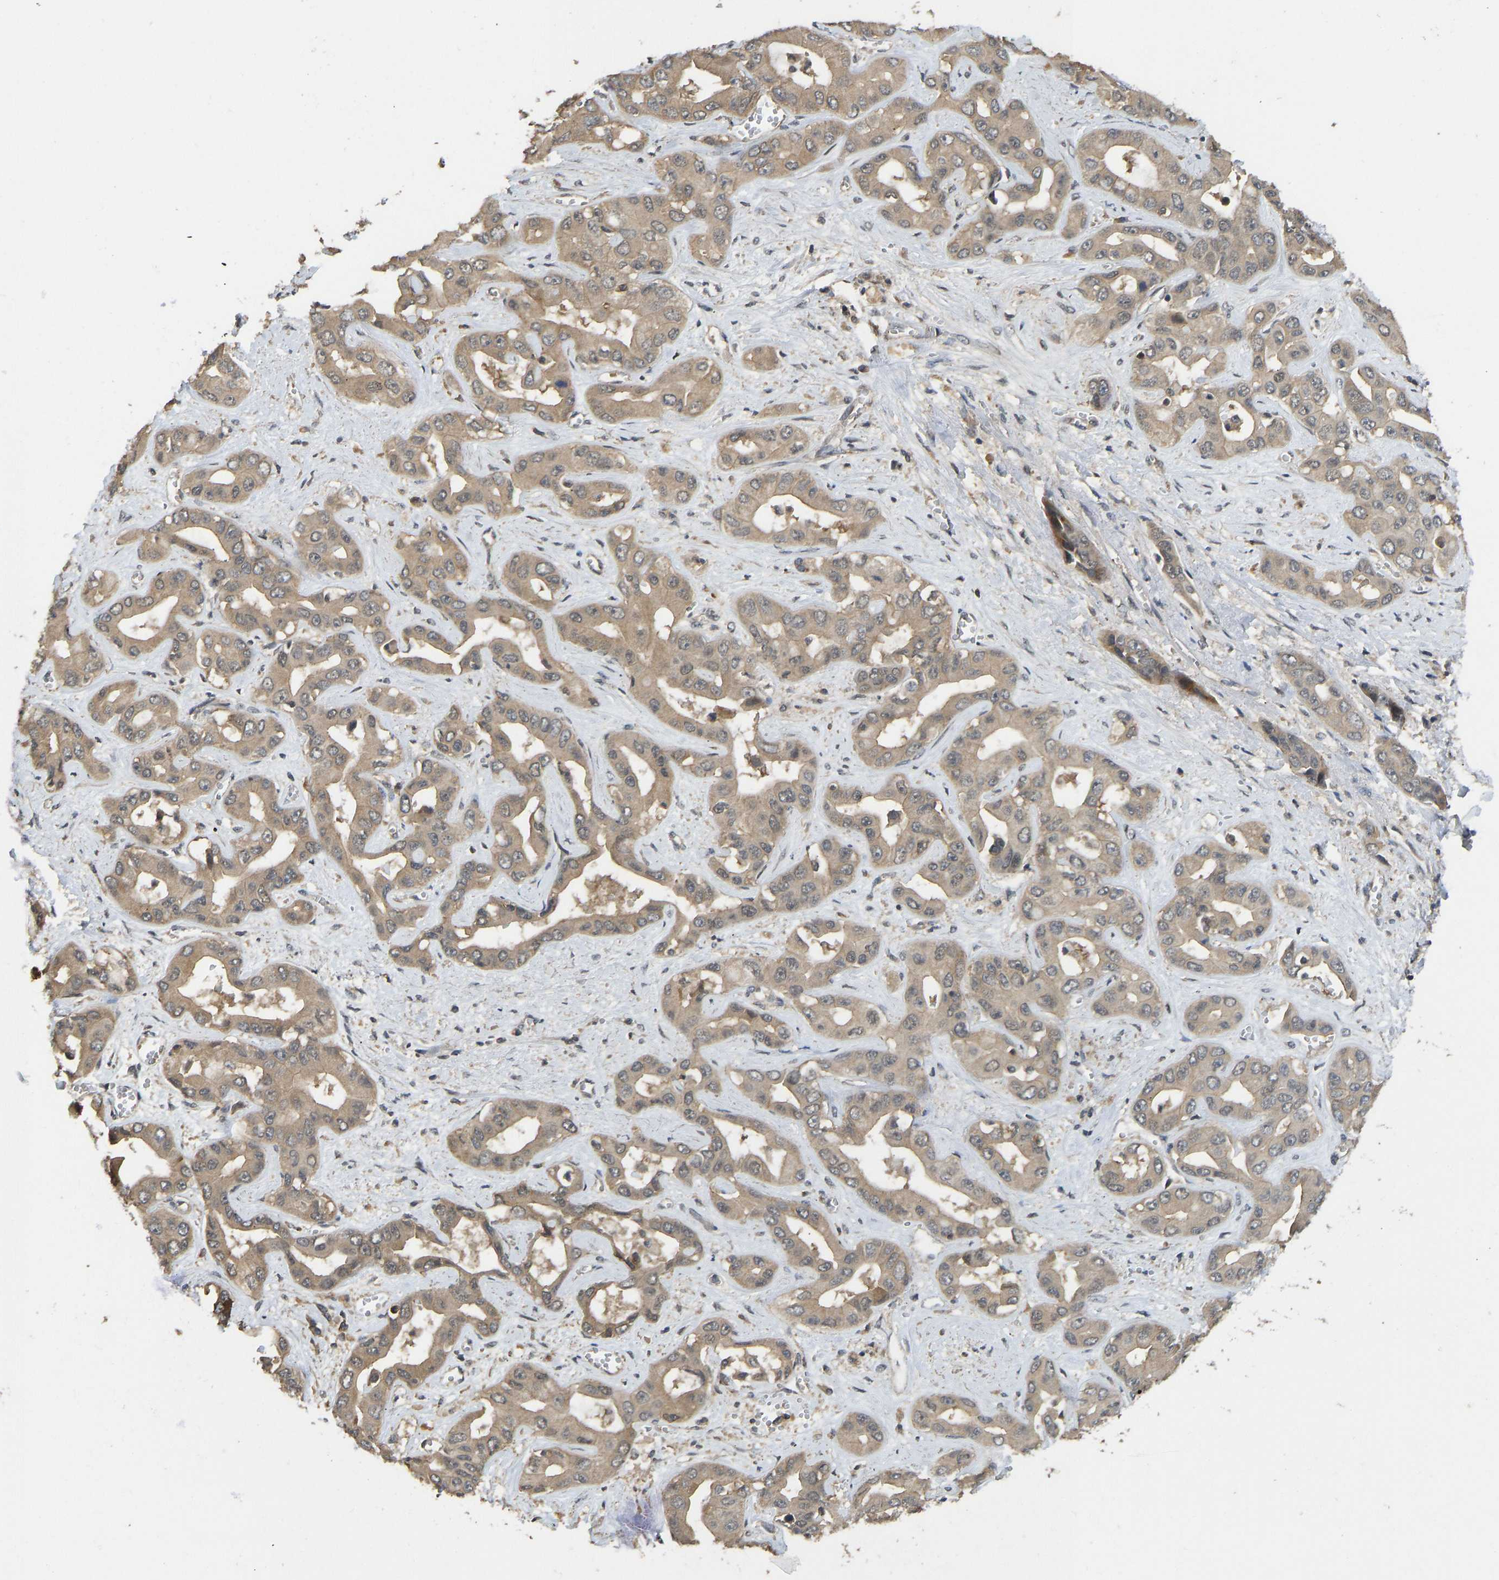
{"staining": {"intensity": "moderate", "quantity": ">75%", "location": "cytoplasmic/membranous"}, "tissue": "liver cancer", "cell_type": "Tumor cells", "image_type": "cancer", "snomed": [{"axis": "morphology", "description": "Cholangiocarcinoma"}, {"axis": "topography", "description": "Liver"}], "caption": "IHC micrograph of human liver cancer (cholangiocarcinoma) stained for a protein (brown), which shows medium levels of moderate cytoplasmic/membranous staining in approximately >75% of tumor cells.", "gene": "NDRG3", "patient": {"sex": "female", "age": 52}}